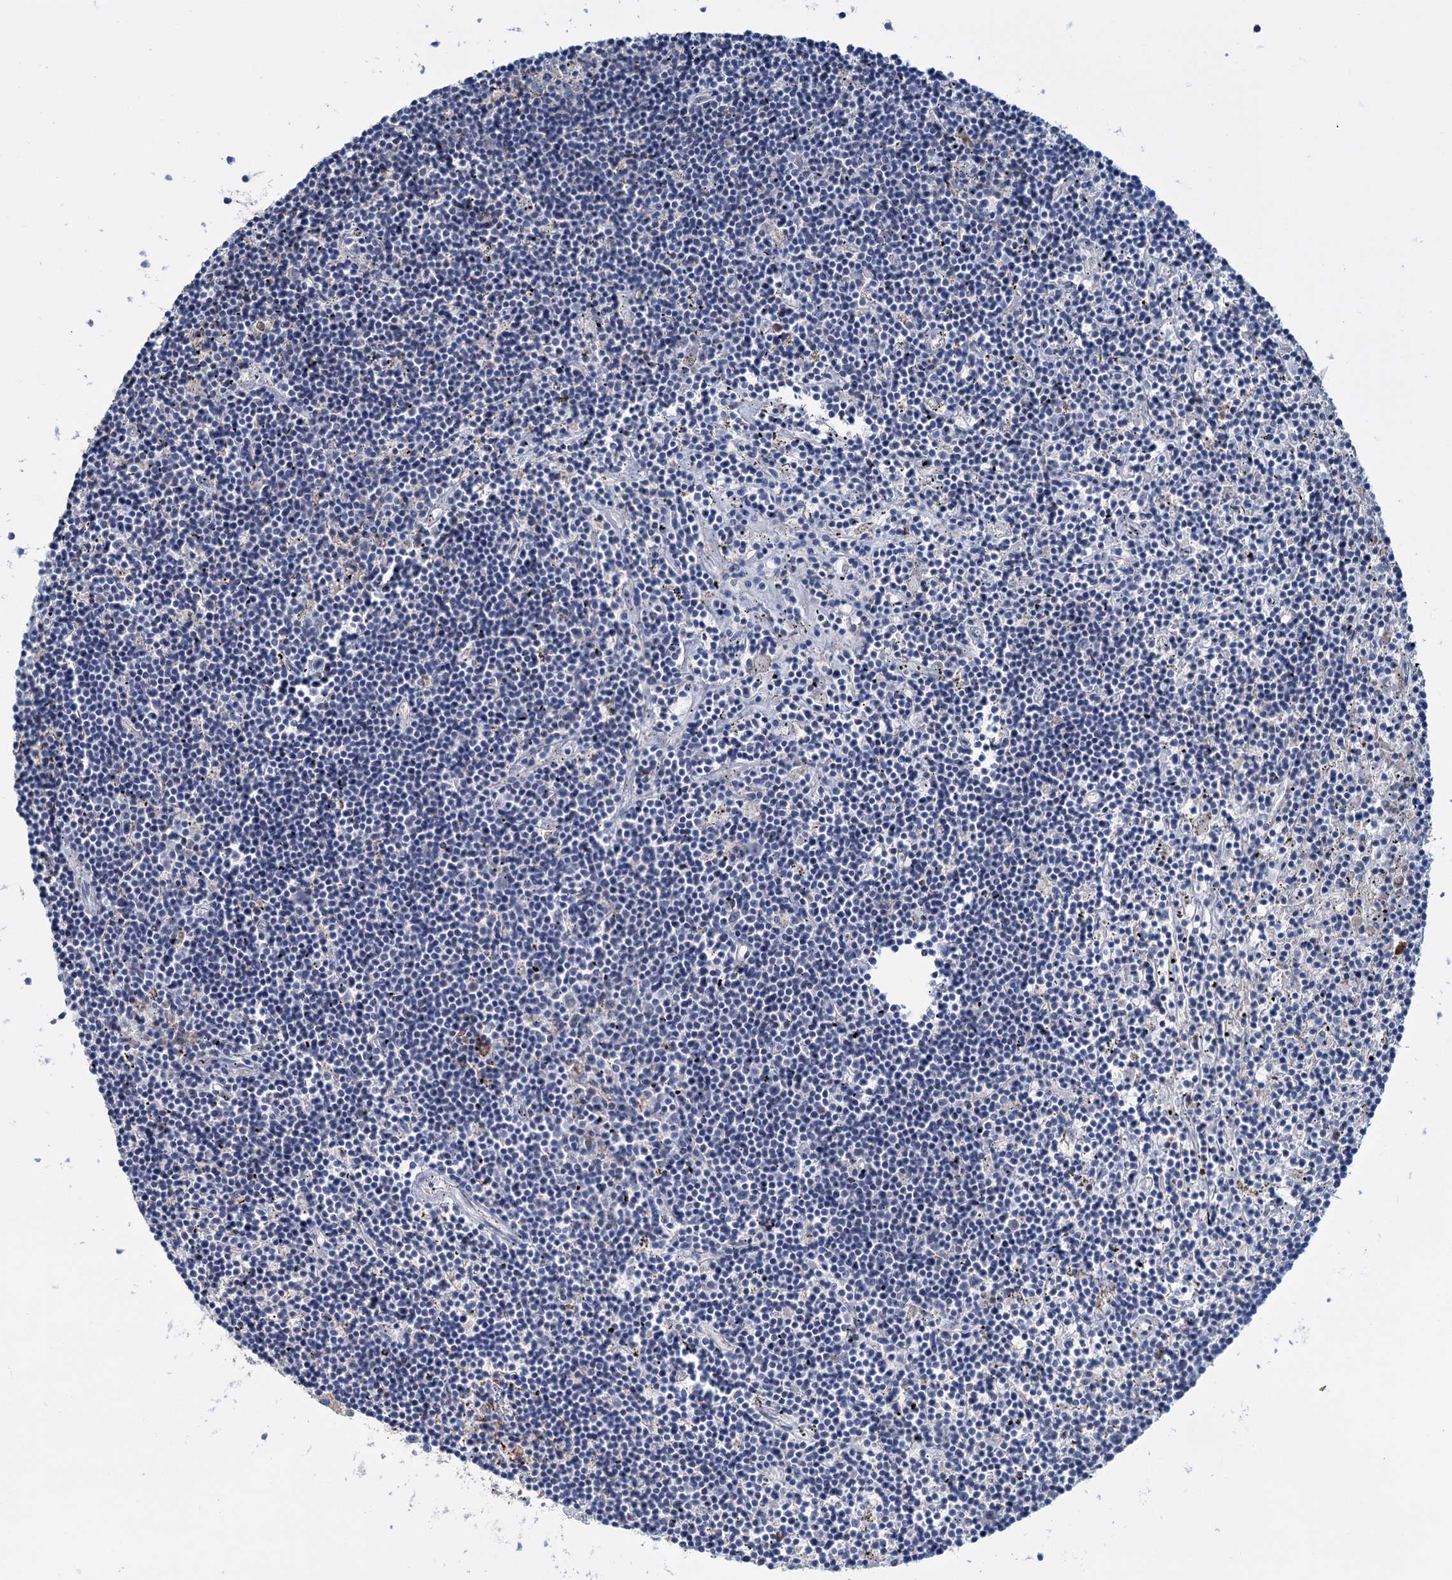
{"staining": {"intensity": "negative", "quantity": "none", "location": "none"}, "tissue": "lymphoma", "cell_type": "Tumor cells", "image_type": "cancer", "snomed": [{"axis": "morphology", "description": "Malignant lymphoma, non-Hodgkin's type, Low grade"}, {"axis": "topography", "description": "Spleen"}], "caption": "There is no significant expression in tumor cells of lymphoma.", "gene": "LPIN1", "patient": {"sex": "male", "age": 76}}